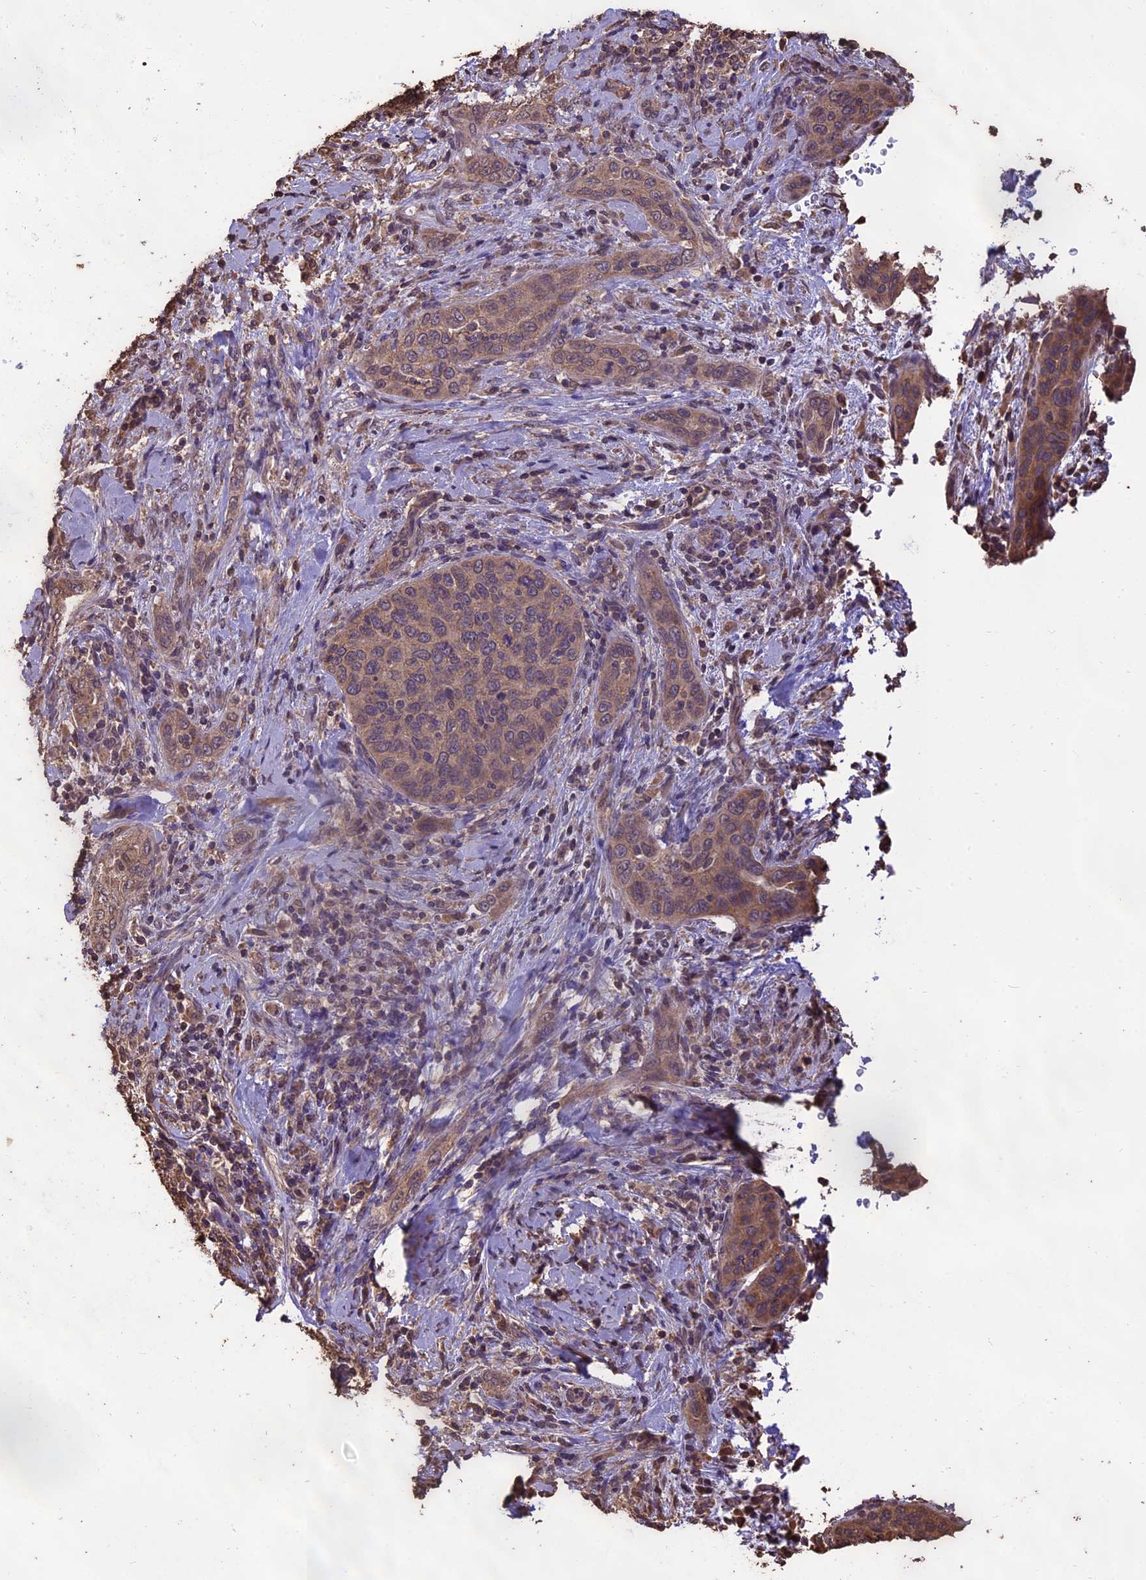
{"staining": {"intensity": "weak", "quantity": ">75%", "location": "cytoplasmic/membranous"}, "tissue": "cervical cancer", "cell_type": "Tumor cells", "image_type": "cancer", "snomed": [{"axis": "morphology", "description": "Squamous cell carcinoma, NOS"}, {"axis": "topography", "description": "Cervix"}], "caption": "Immunohistochemical staining of human cervical squamous cell carcinoma displays low levels of weak cytoplasmic/membranous protein positivity in approximately >75% of tumor cells.", "gene": "PGPEP1L", "patient": {"sex": "female", "age": 60}}